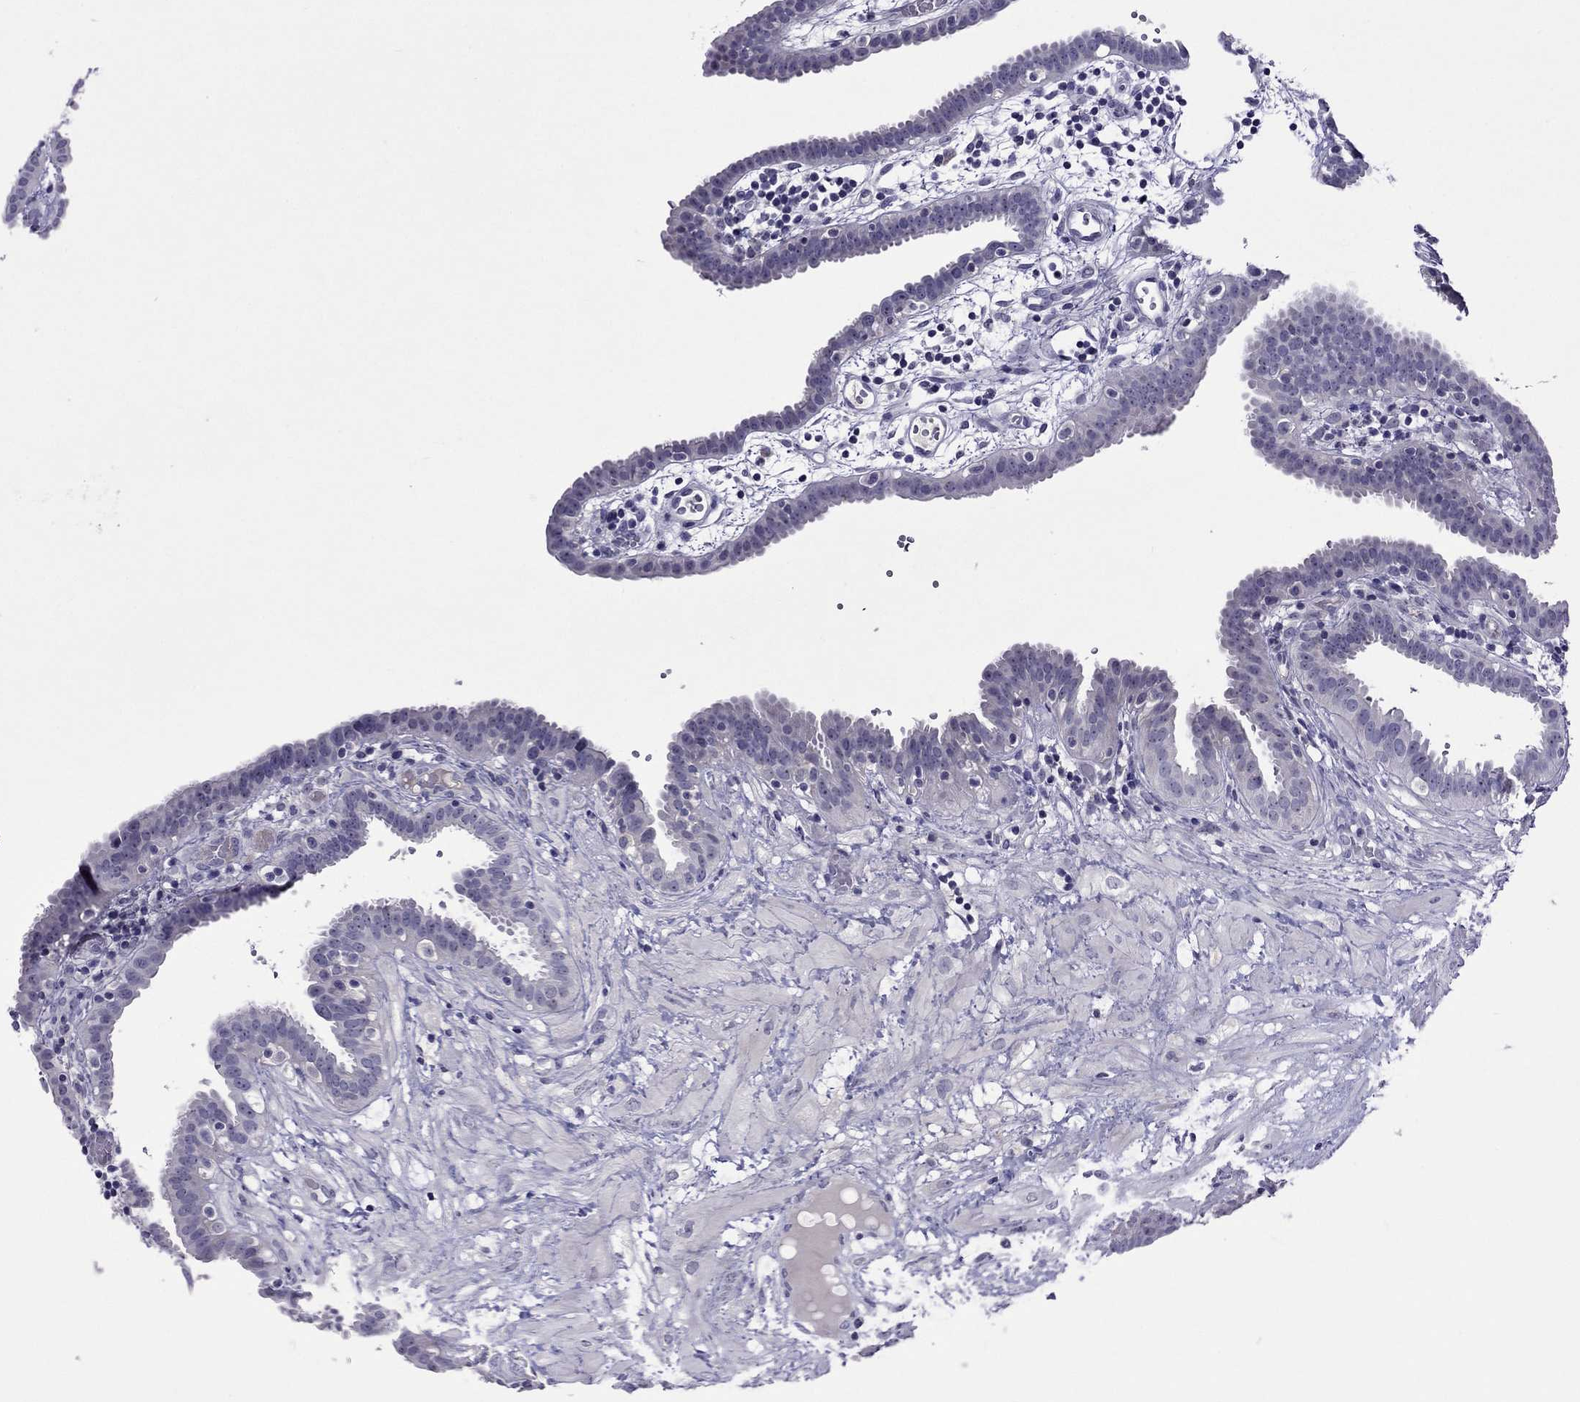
{"staining": {"intensity": "negative", "quantity": "none", "location": "none"}, "tissue": "fallopian tube", "cell_type": "Glandular cells", "image_type": "normal", "snomed": [{"axis": "morphology", "description": "Normal tissue, NOS"}, {"axis": "topography", "description": "Fallopian tube"}], "caption": "Immunohistochemistry (IHC) micrograph of benign fallopian tube stained for a protein (brown), which shows no staining in glandular cells.", "gene": "SPTBN4", "patient": {"sex": "female", "age": 37}}